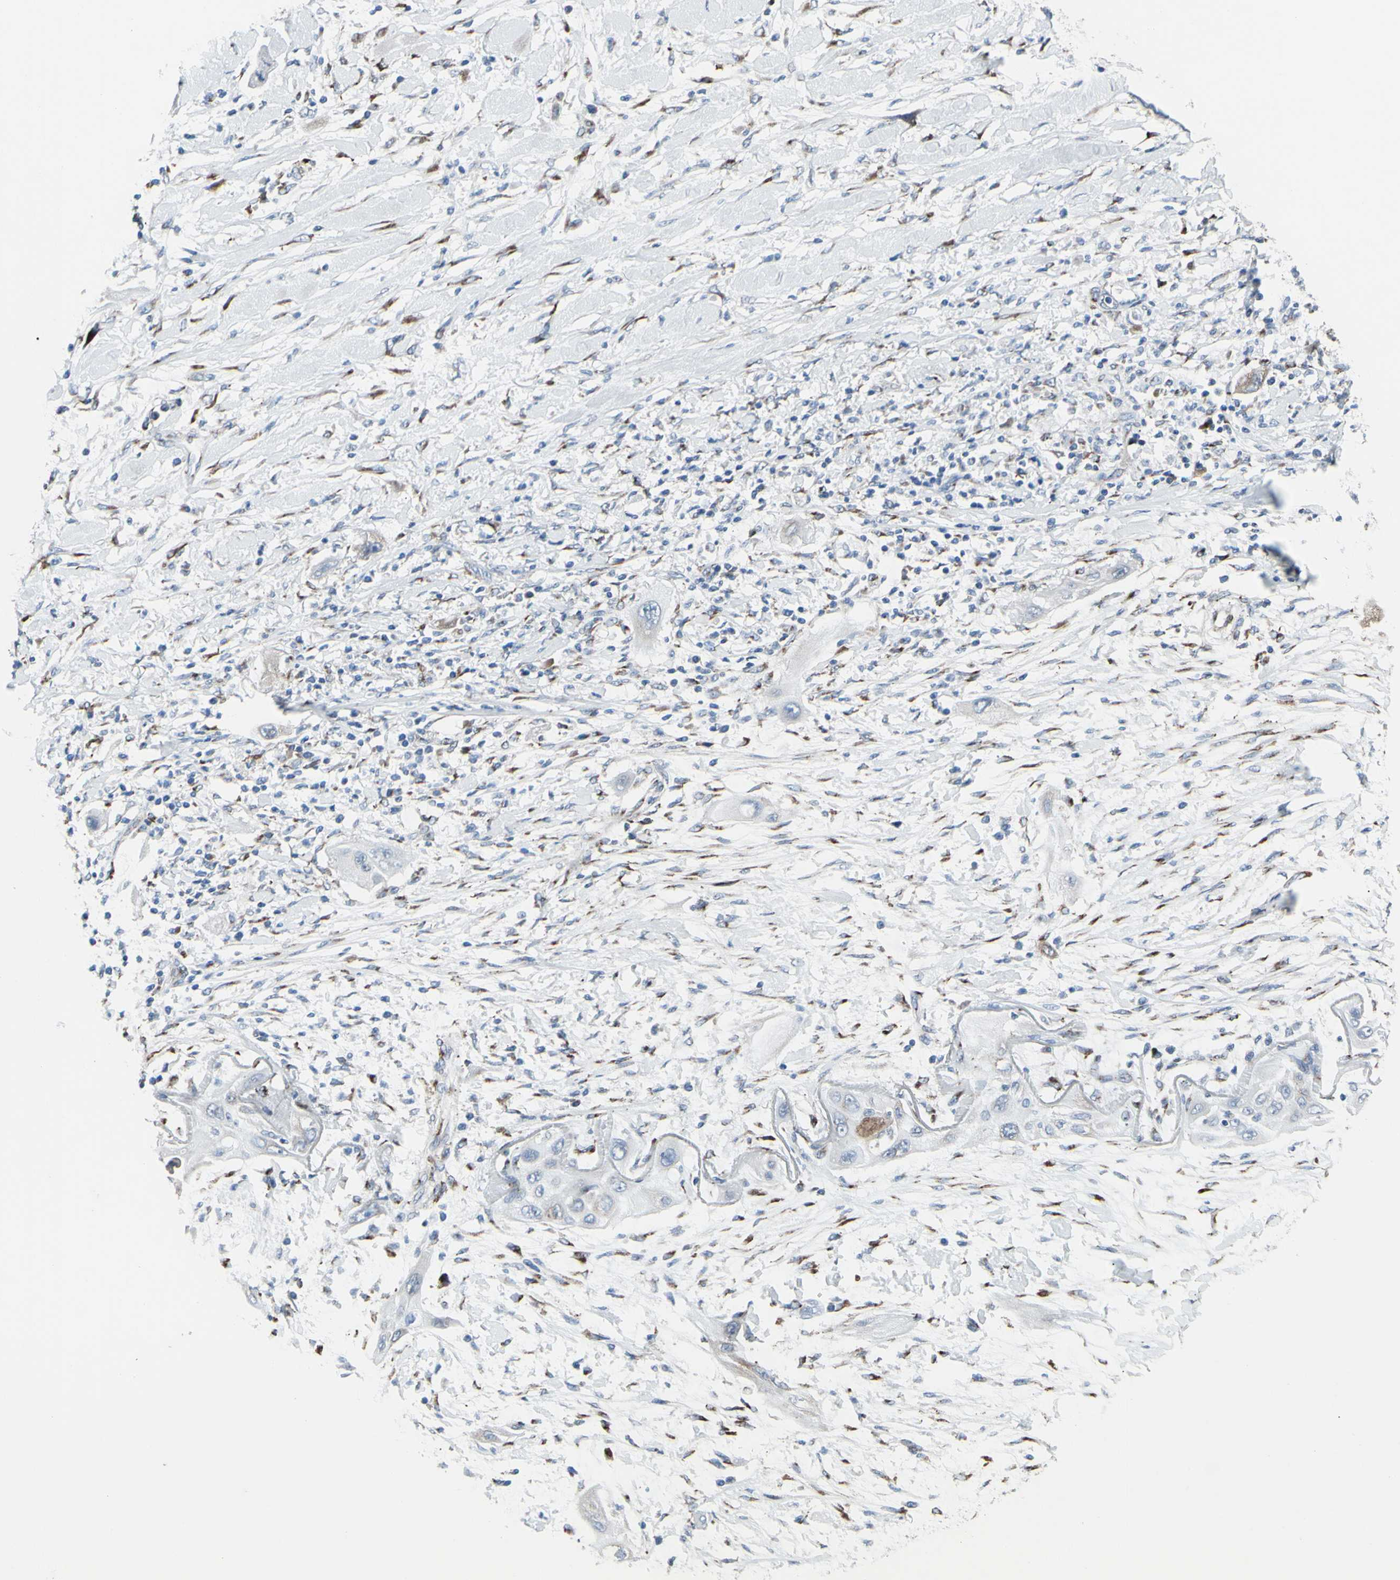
{"staining": {"intensity": "negative", "quantity": "none", "location": "none"}, "tissue": "lung cancer", "cell_type": "Tumor cells", "image_type": "cancer", "snomed": [{"axis": "morphology", "description": "Squamous cell carcinoma, NOS"}, {"axis": "topography", "description": "Lung"}], "caption": "The micrograph reveals no staining of tumor cells in squamous cell carcinoma (lung).", "gene": "GLG1", "patient": {"sex": "female", "age": 47}}